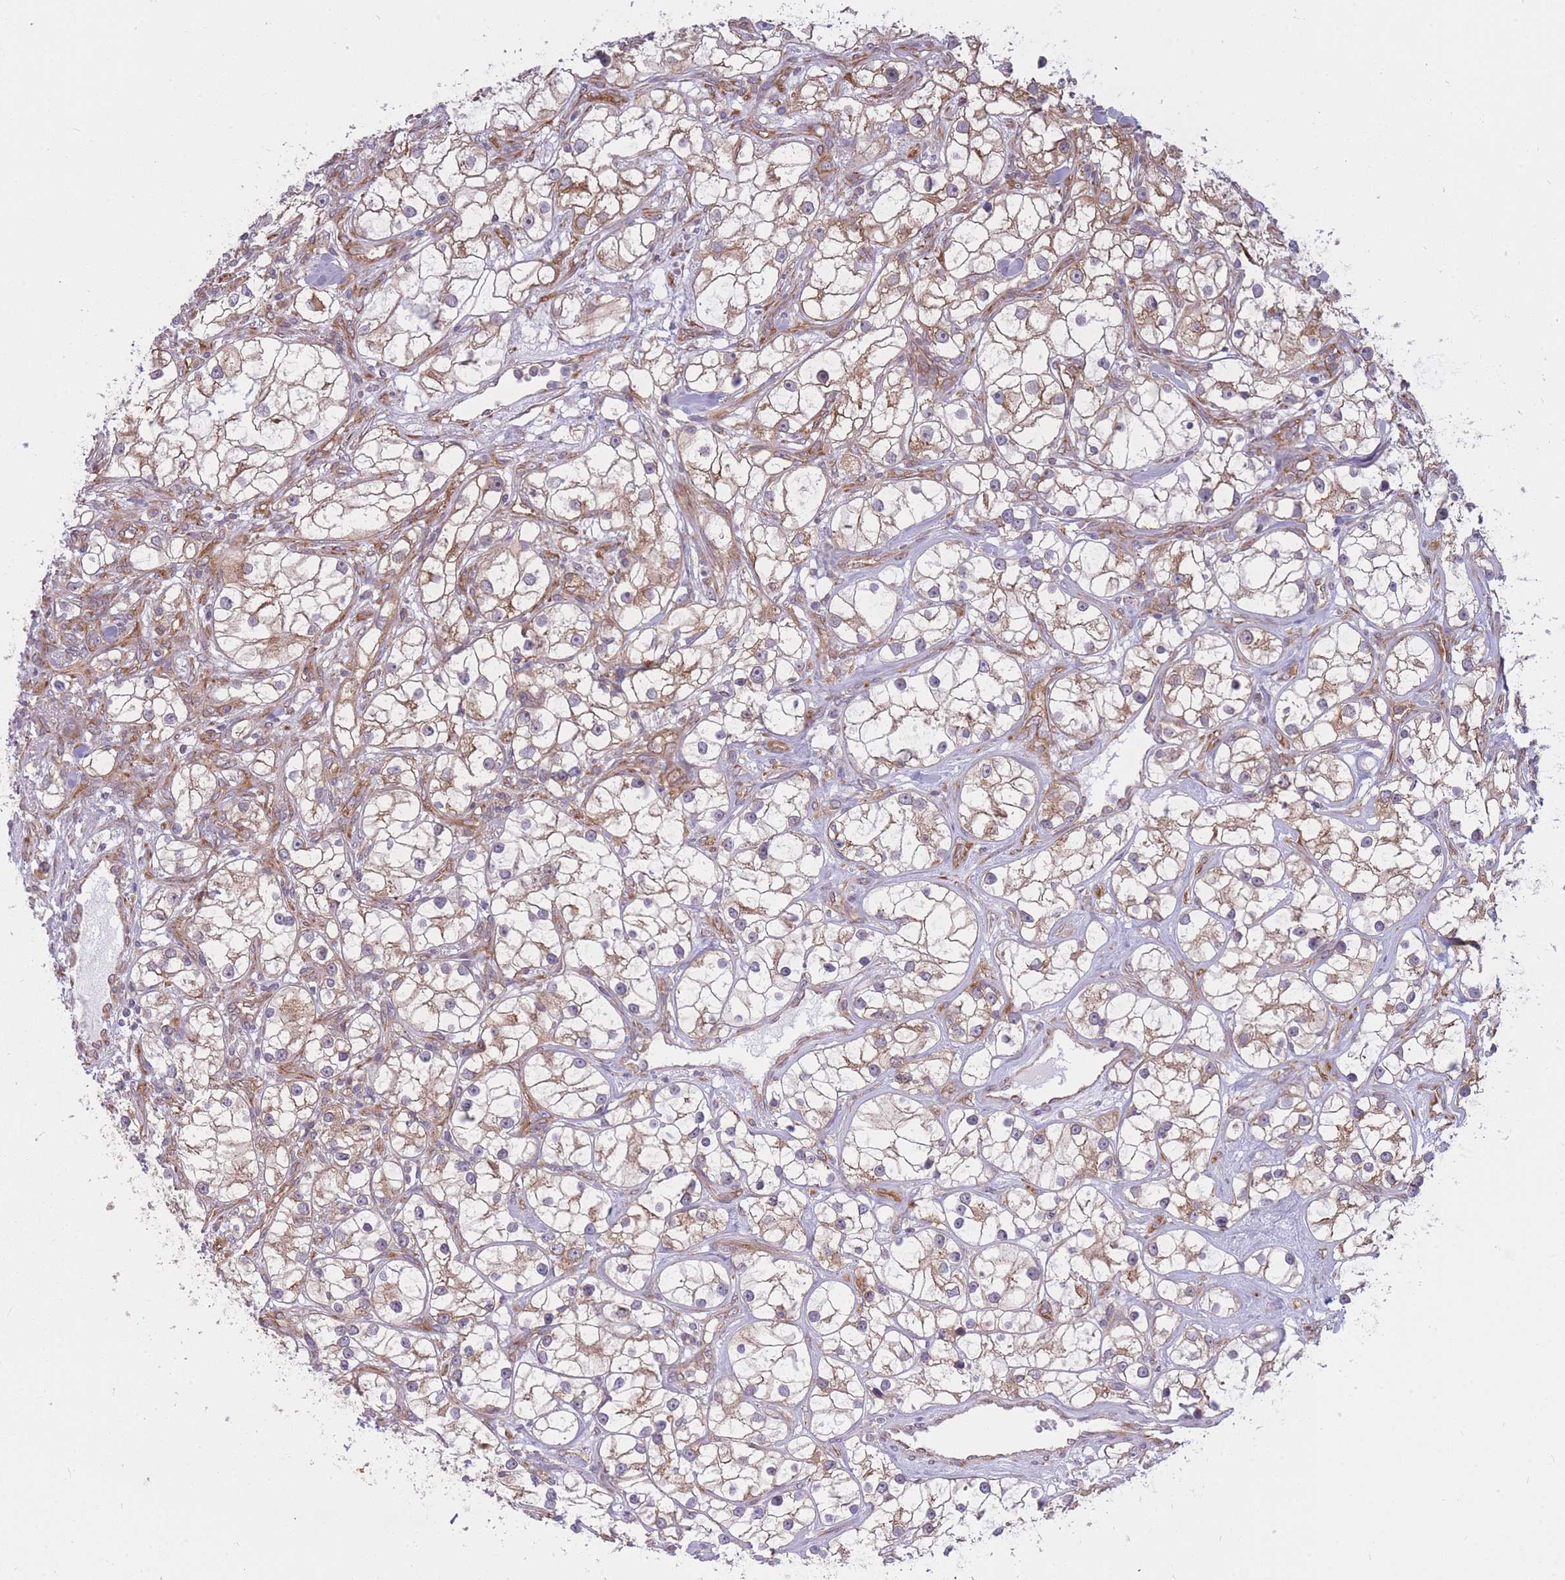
{"staining": {"intensity": "moderate", "quantity": ">75%", "location": "cytoplasmic/membranous"}, "tissue": "renal cancer", "cell_type": "Tumor cells", "image_type": "cancer", "snomed": [{"axis": "morphology", "description": "Adenocarcinoma, NOS"}, {"axis": "topography", "description": "Kidney"}], "caption": "The micrograph displays a brown stain indicating the presence of a protein in the cytoplasmic/membranous of tumor cells in renal cancer (adenocarcinoma).", "gene": "CCDC124", "patient": {"sex": "male", "age": 77}}